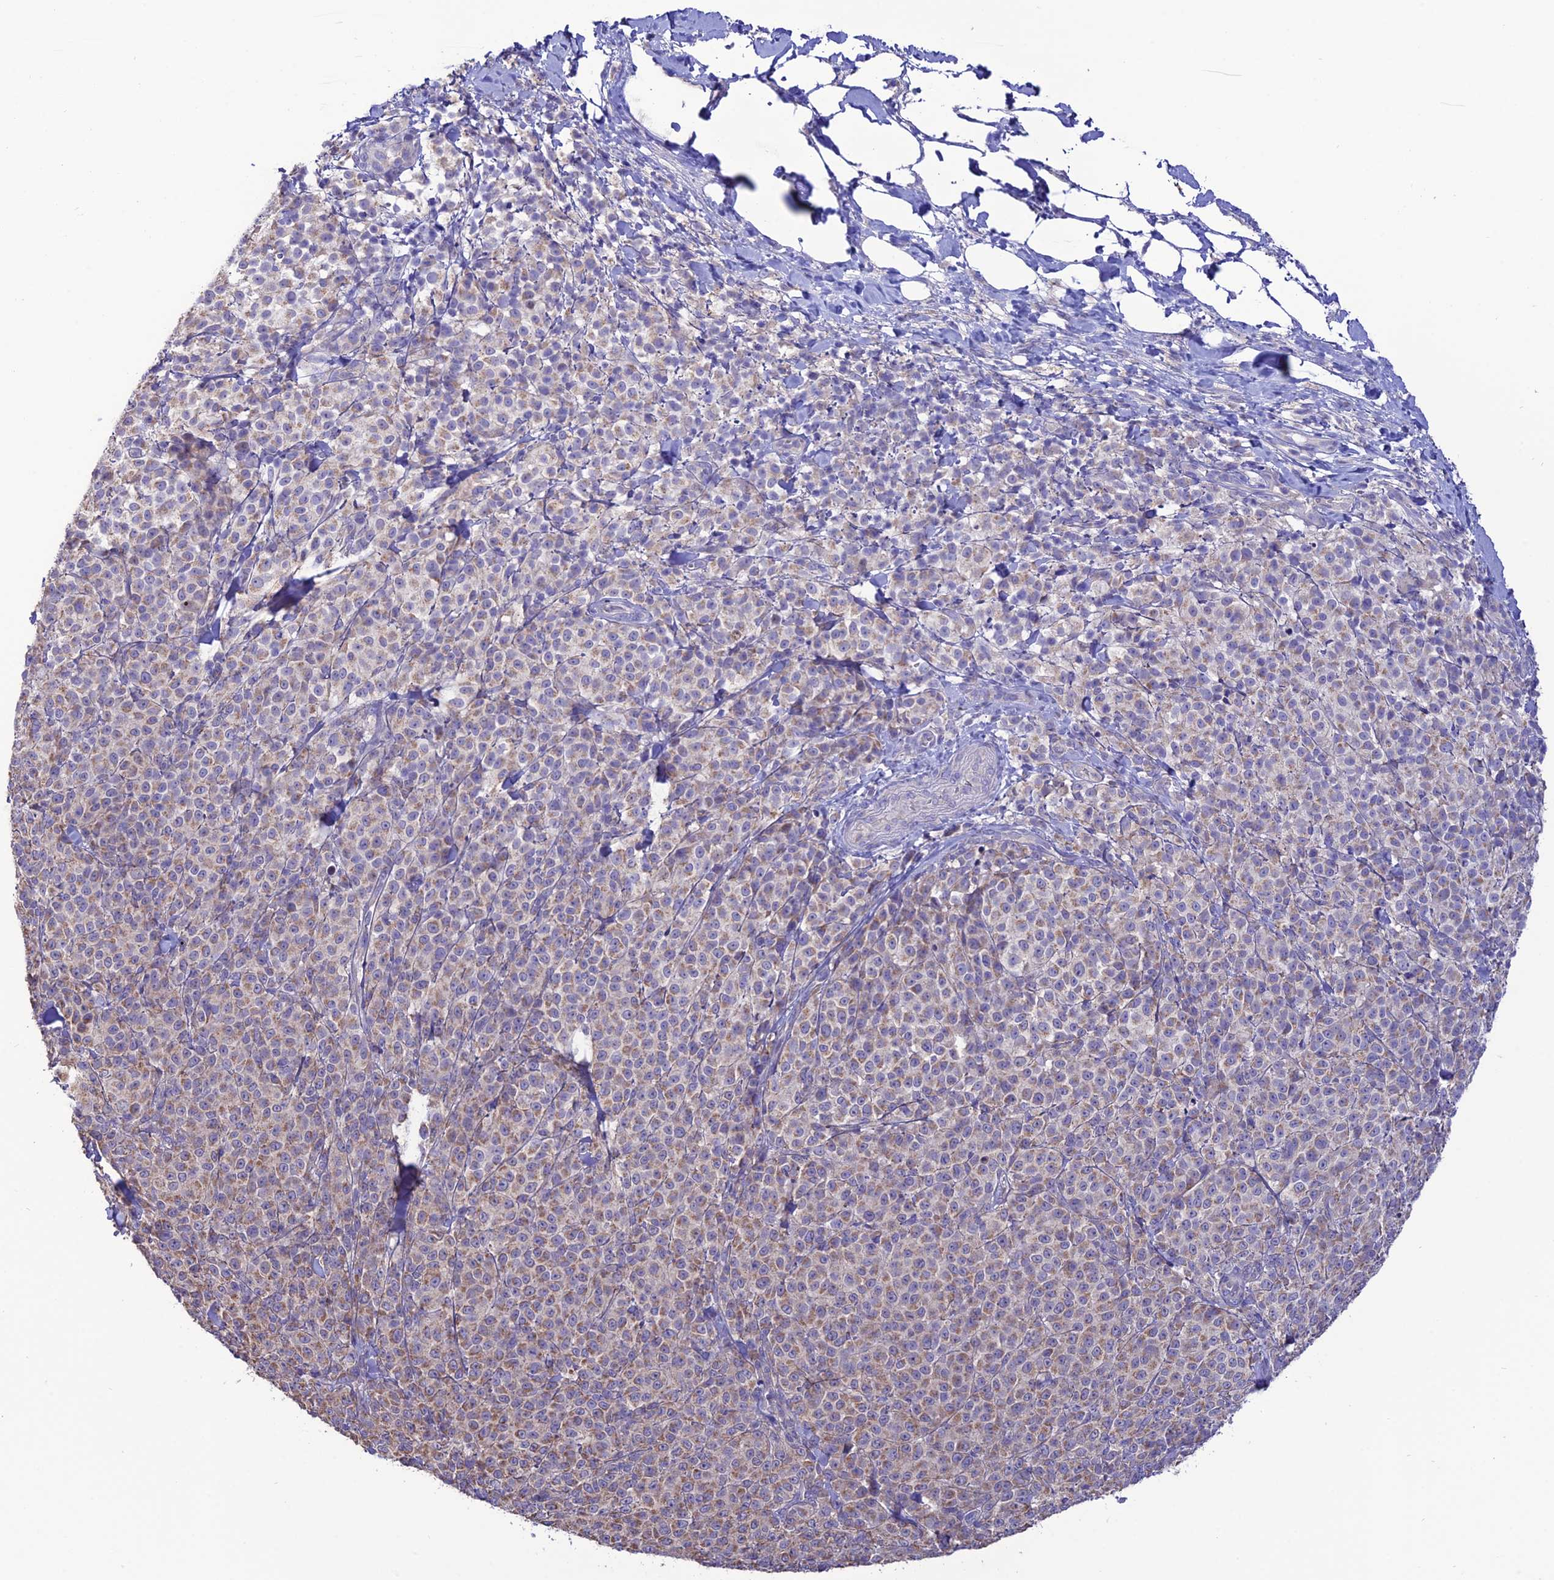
{"staining": {"intensity": "weak", "quantity": "<25%", "location": "cytoplasmic/membranous"}, "tissue": "melanoma", "cell_type": "Tumor cells", "image_type": "cancer", "snomed": [{"axis": "morphology", "description": "Normal tissue, NOS"}, {"axis": "morphology", "description": "Malignant melanoma, NOS"}, {"axis": "topography", "description": "Skin"}], "caption": "The photomicrograph shows no staining of tumor cells in melanoma.", "gene": "HOGA1", "patient": {"sex": "female", "age": 34}}